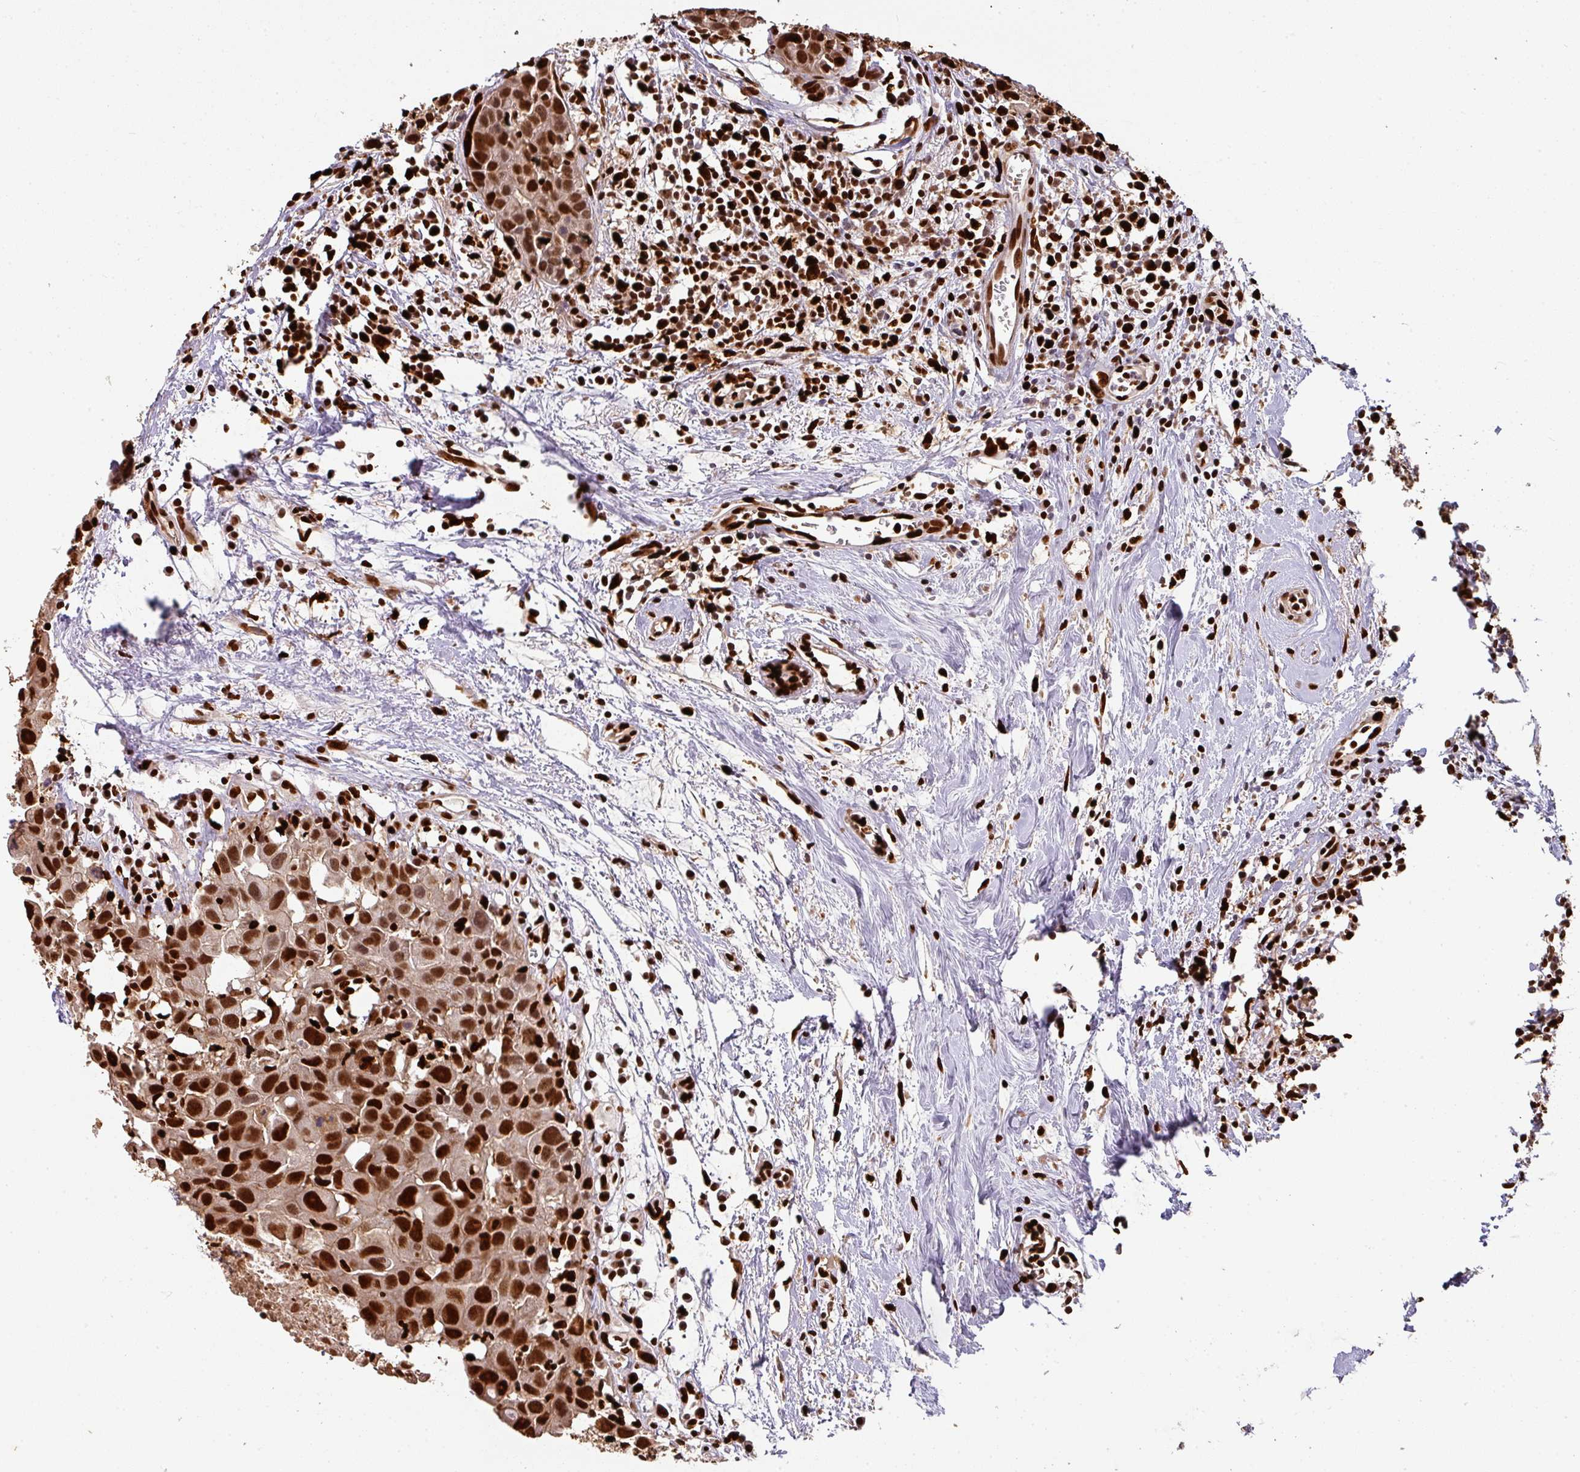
{"staining": {"intensity": "strong", "quantity": ">75%", "location": "nuclear"}, "tissue": "breast cancer", "cell_type": "Tumor cells", "image_type": "cancer", "snomed": [{"axis": "morphology", "description": "Carcinoma, NOS"}, {"axis": "topography", "description": "Breast"}], "caption": "A micrograph showing strong nuclear staining in about >75% of tumor cells in breast carcinoma, as visualized by brown immunohistochemical staining.", "gene": "SAMHD1", "patient": {"sex": "female", "age": 60}}